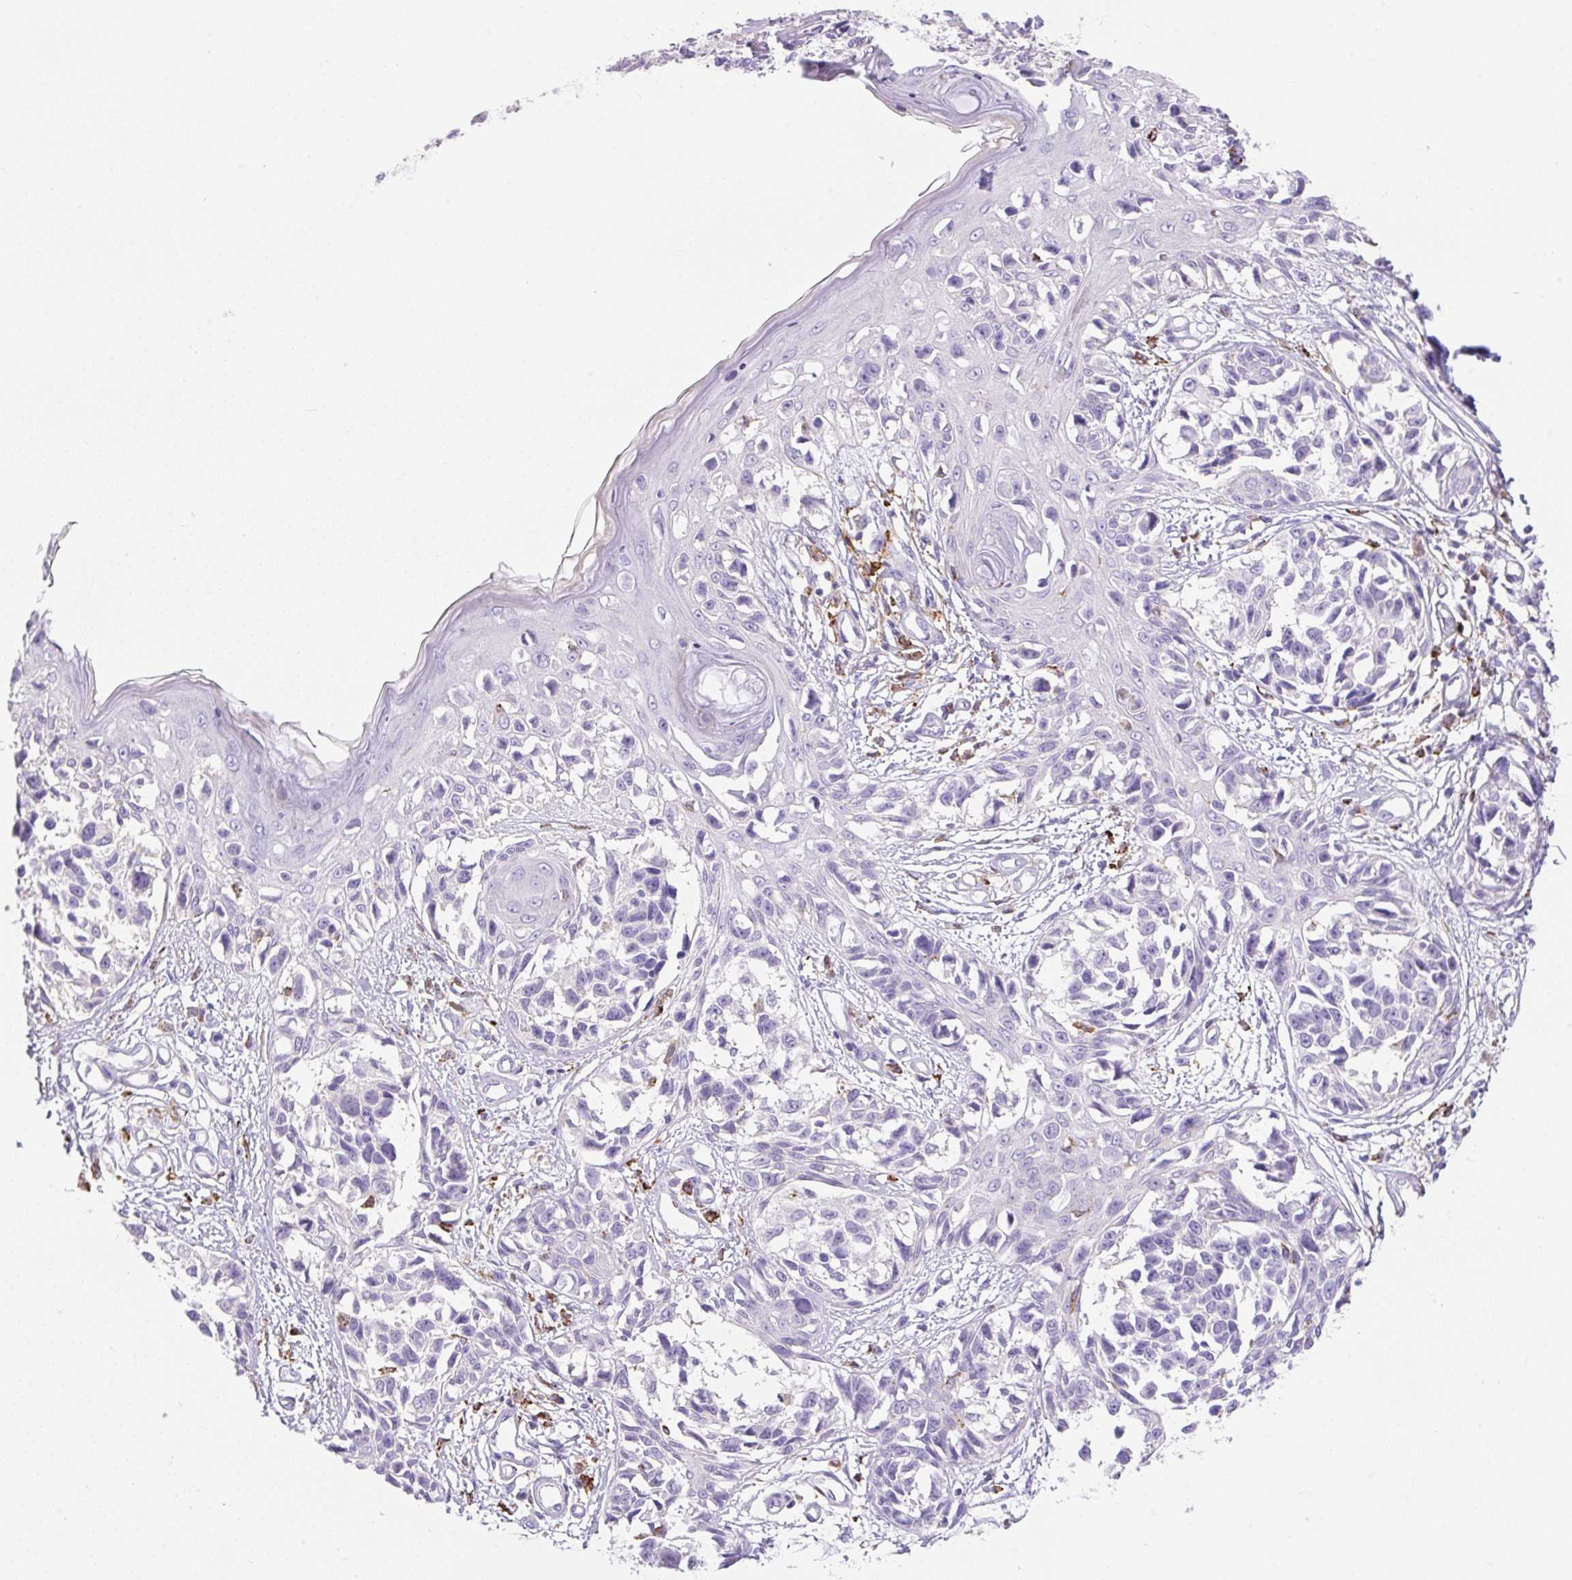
{"staining": {"intensity": "negative", "quantity": "none", "location": "none"}, "tissue": "melanoma", "cell_type": "Tumor cells", "image_type": "cancer", "snomed": [{"axis": "morphology", "description": "Malignant melanoma, NOS"}, {"axis": "topography", "description": "Skin"}], "caption": "Human melanoma stained for a protein using IHC shows no expression in tumor cells.", "gene": "TDRD15", "patient": {"sex": "male", "age": 73}}